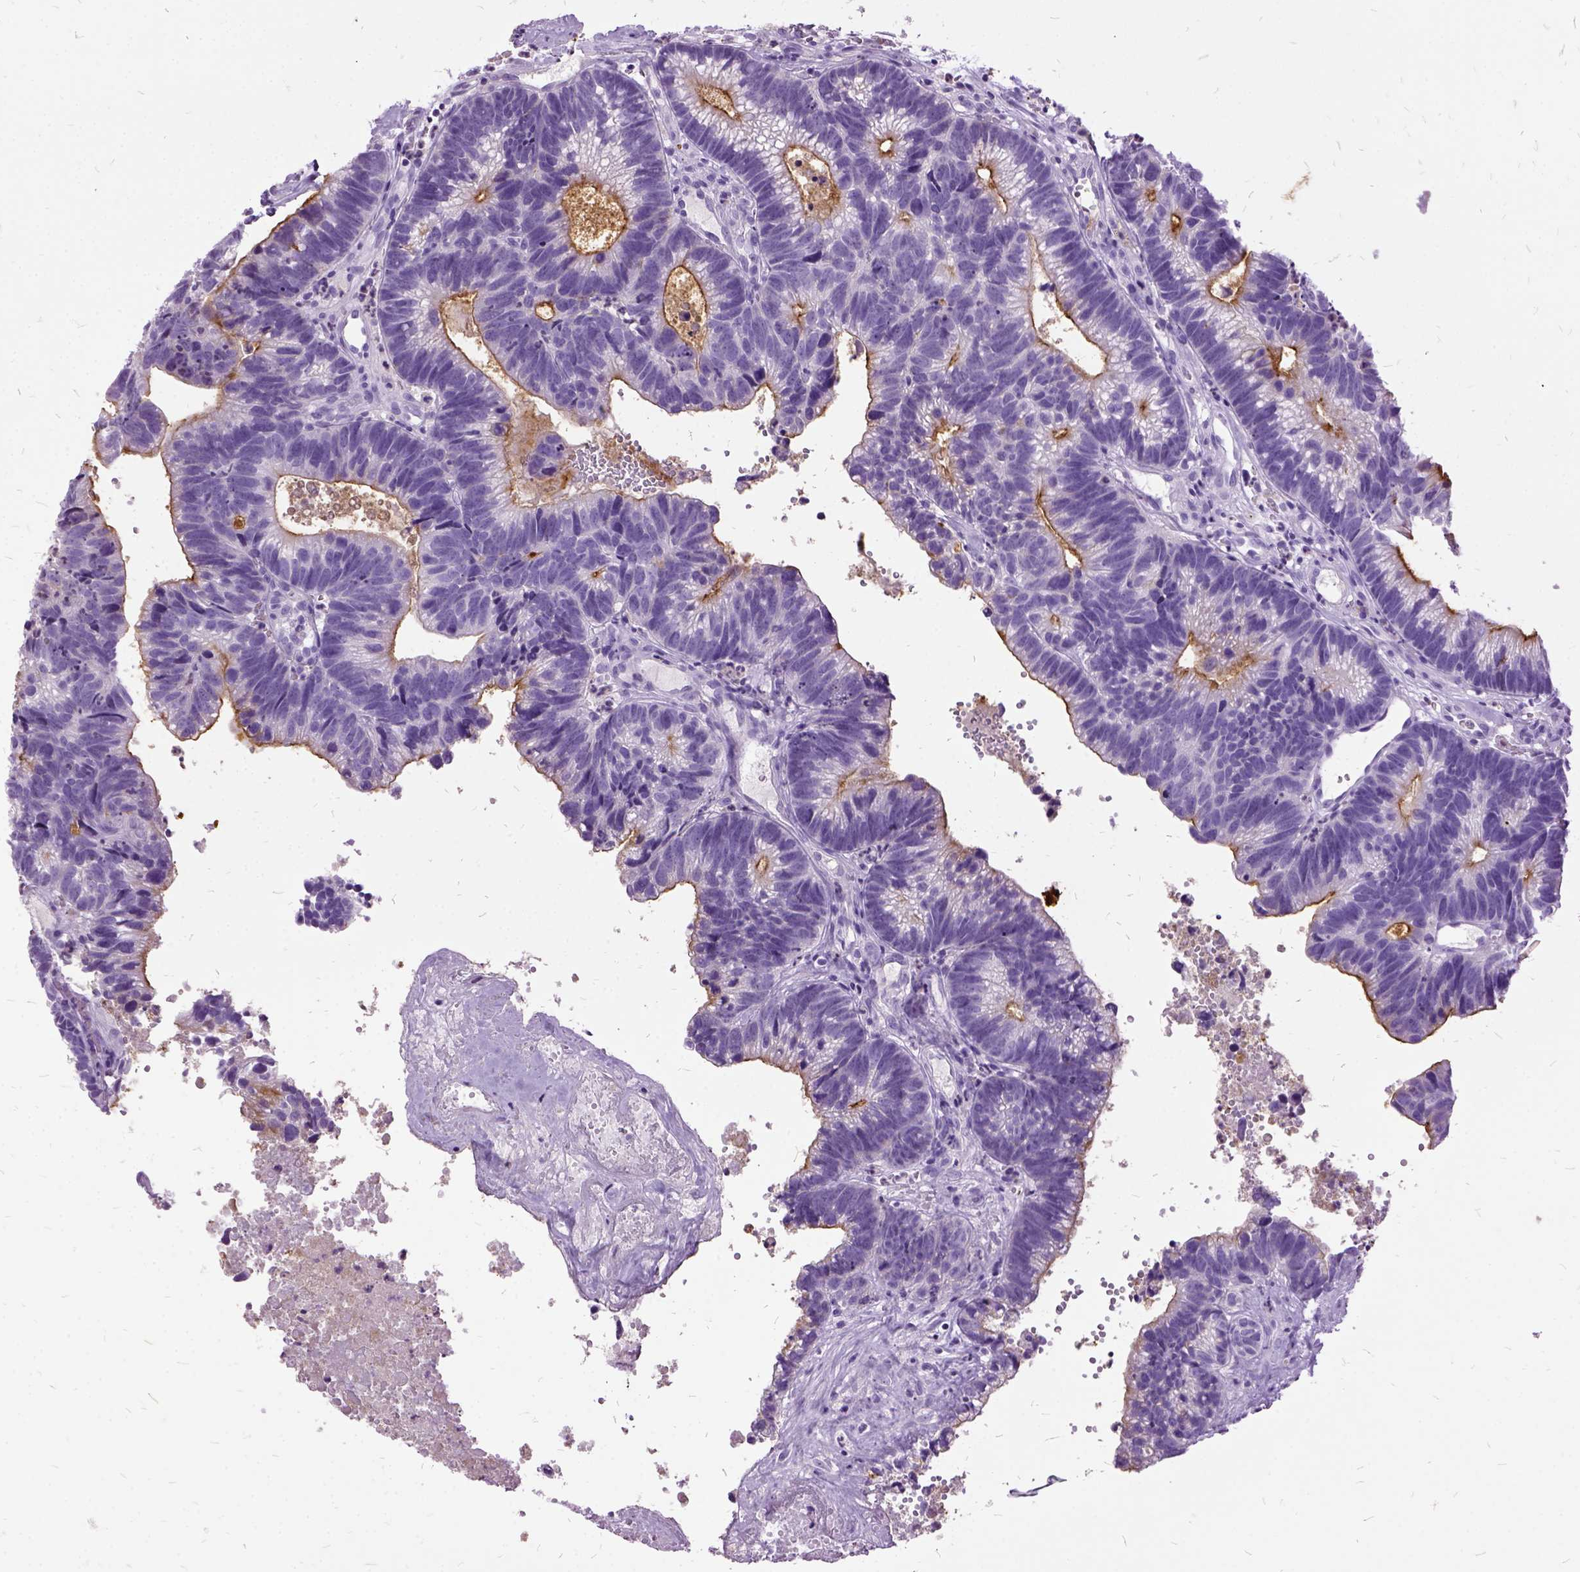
{"staining": {"intensity": "moderate", "quantity": "25%-75%", "location": "cytoplasmic/membranous"}, "tissue": "head and neck cancer", "cell_type": "Tumor cells", "image_type": "cancer", "snomed": [{"axis": "morphology", "description": "Adenocarcinoma, NOS"}, {"axis": "topography", "description": "Head-Neck"}], "caption": "Adenocarcinoma (head and neck) stained for a protein reveals moderate cytoplasmic/membranous positivity in tumor cells.", "gene": "MME", "patient": {"sex": "male", "age": 62}}